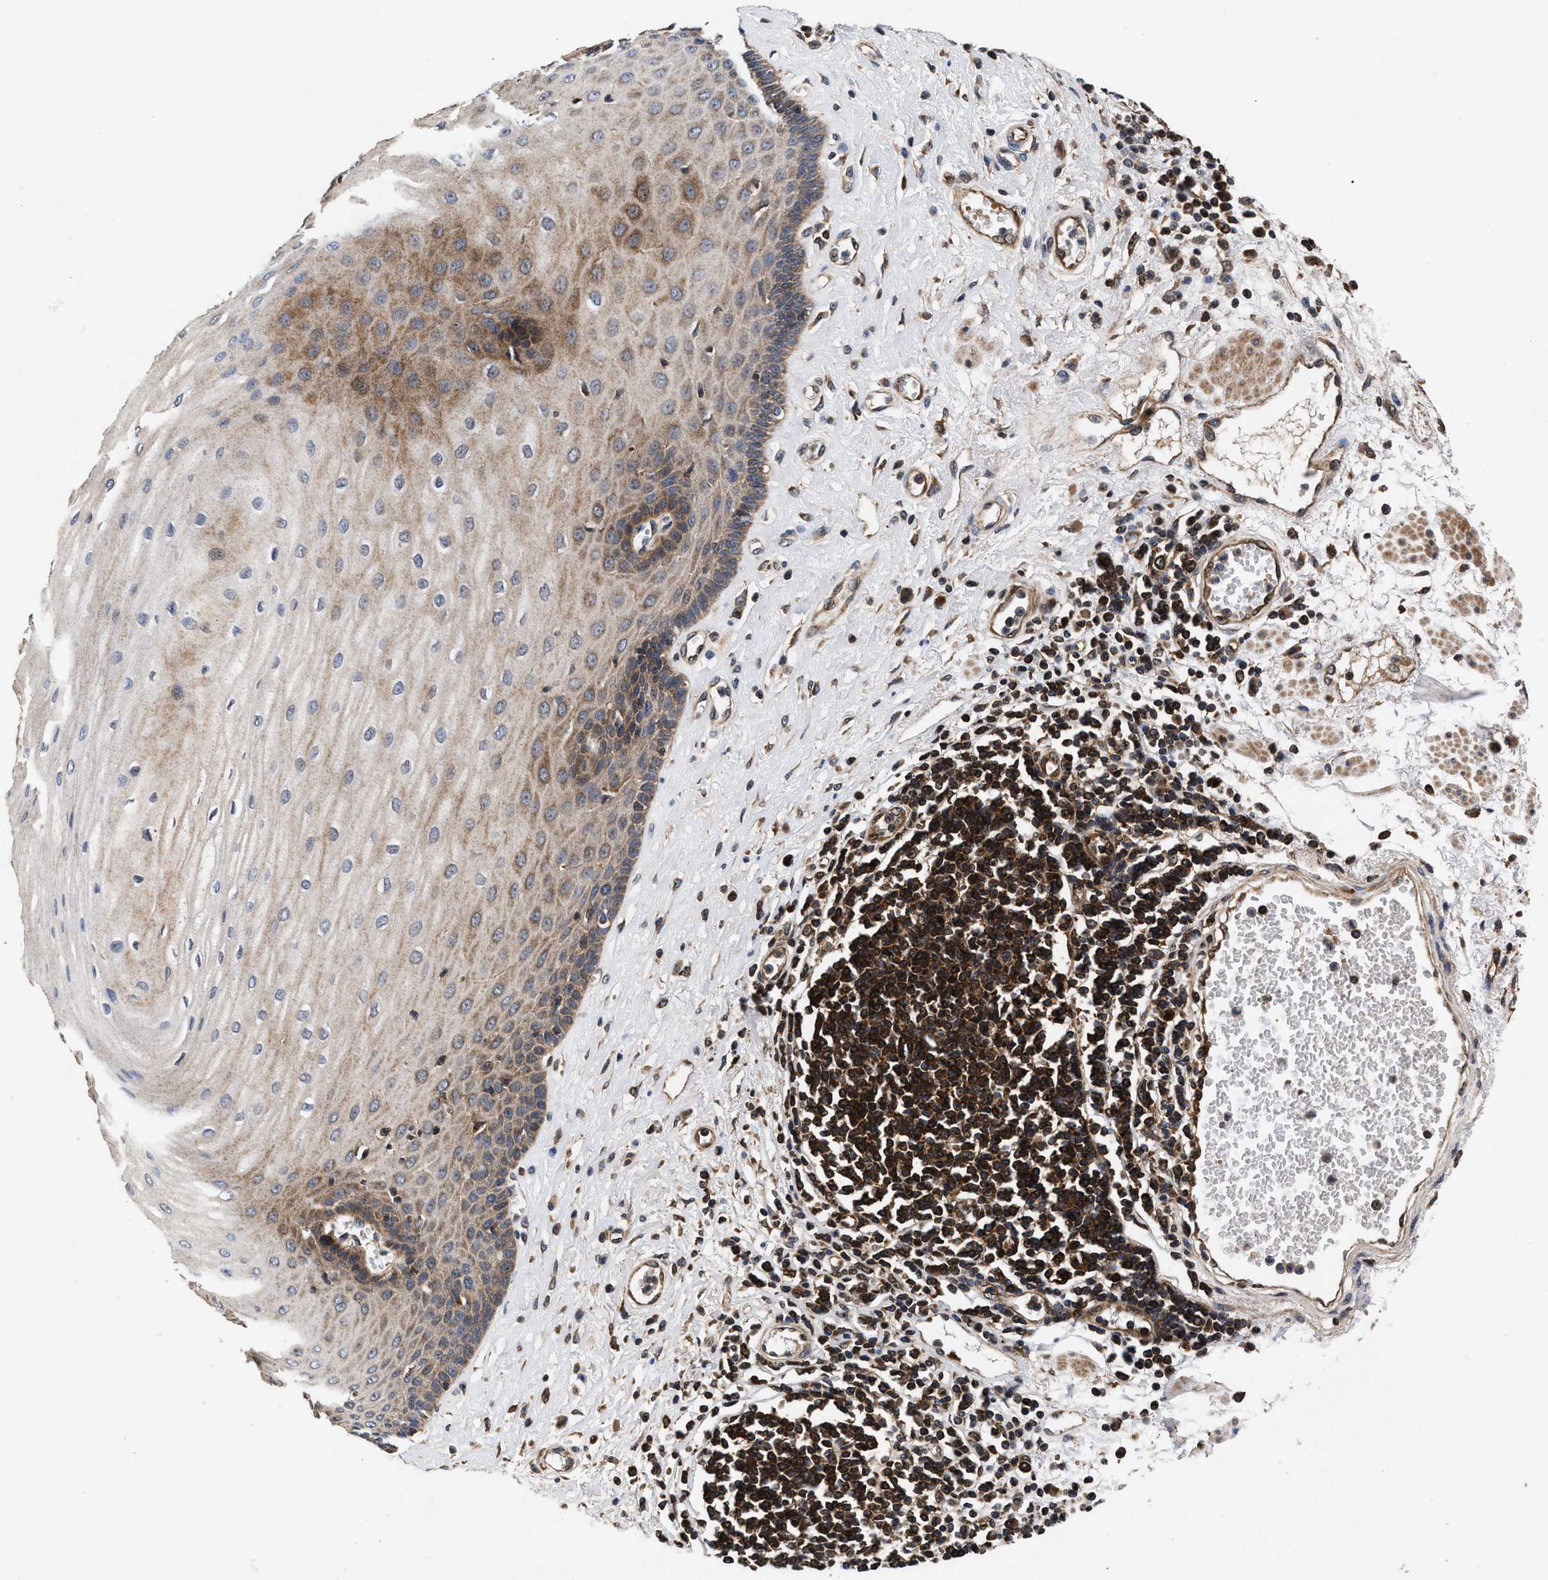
{"staining": {"intensity": "moderate", "quantity": "25%-75%", "location": "cytoplasmic/membranous"}, "tissue": "esophagus", "cell_type": "Squamous epithelial cells", "image_type": "normal", "snomed": [{"axis": "morphology", "description": "Normal tissue, NOS"}, {"axis": "morphology", "description": "Squamous cell carcinoma, NOS"}, {"axis": "topography", "description": "Esophagus"}], "caption": "Immunohistochemical staining of benign esophagus reveals medium levels of moderate cytoplasmic/membranous staining in about 25%-75% of squamous epithelial cells.", "gene": "NFKB2", "patient": {"sex": "male", "age": 65}}